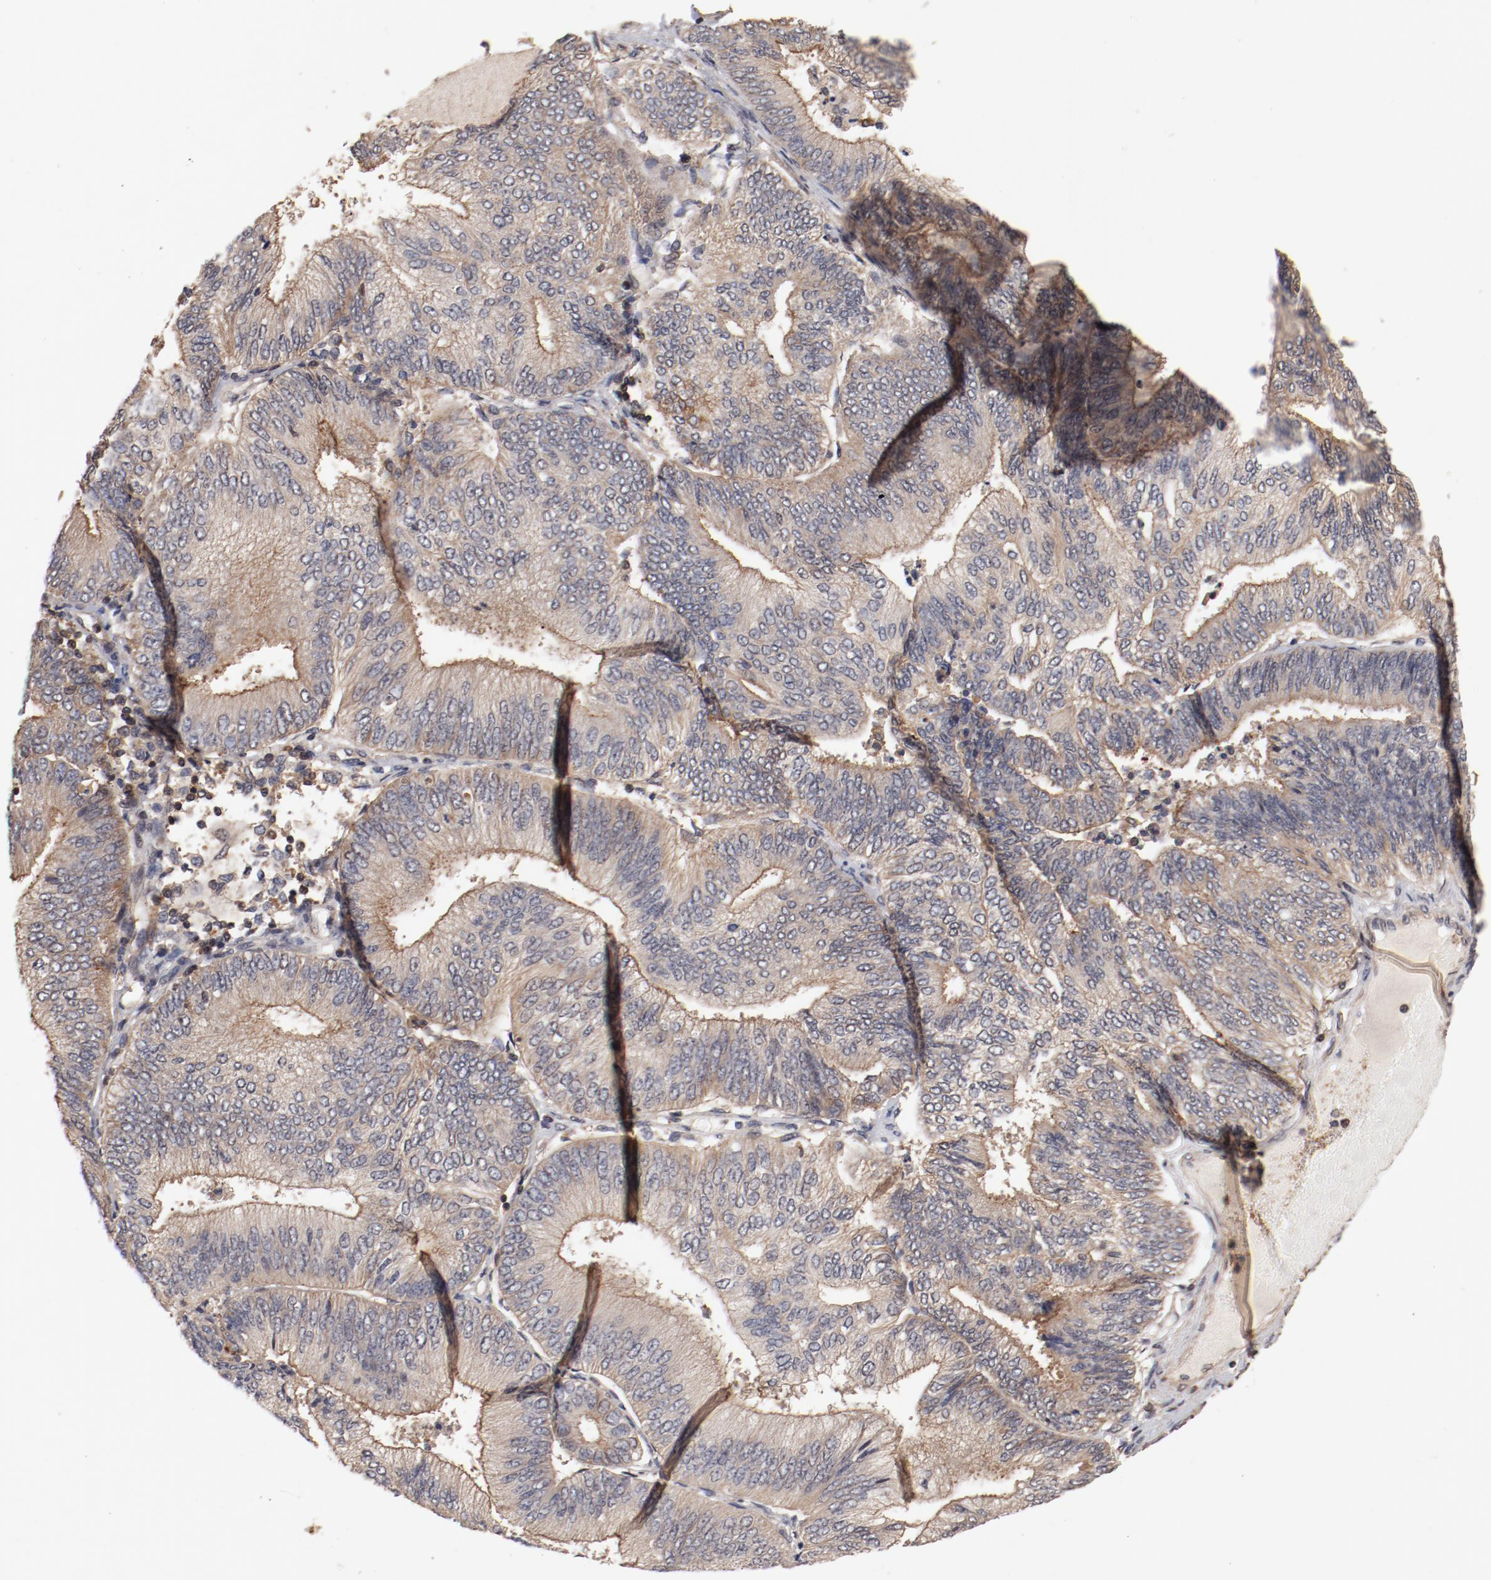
{"staining": {"intensity": "weak", "quantity": ">75%", "location": "cytoplasmic/membranous"}, "tissue": "endometrial cancer", "cell_type": "Tumor cells", "image_type": "cancer", "snomed": [{"axis": "morphology", "description": "Adenocarcinoma, NOS"}, {"axis": "topography", "description": "Endometrium"}], "caption": "High-magnification brightfield microscopy of endometrial cancer (adenocarcinoma) stained with DAB (brown) and counterstained with hematoxylin (blue). tumor cells exhibit weak cytoplasmic/membranous expression is present in about>75% of cells.", "gene": "GUF1", "patient": {"sex": "female", "age": 55}}